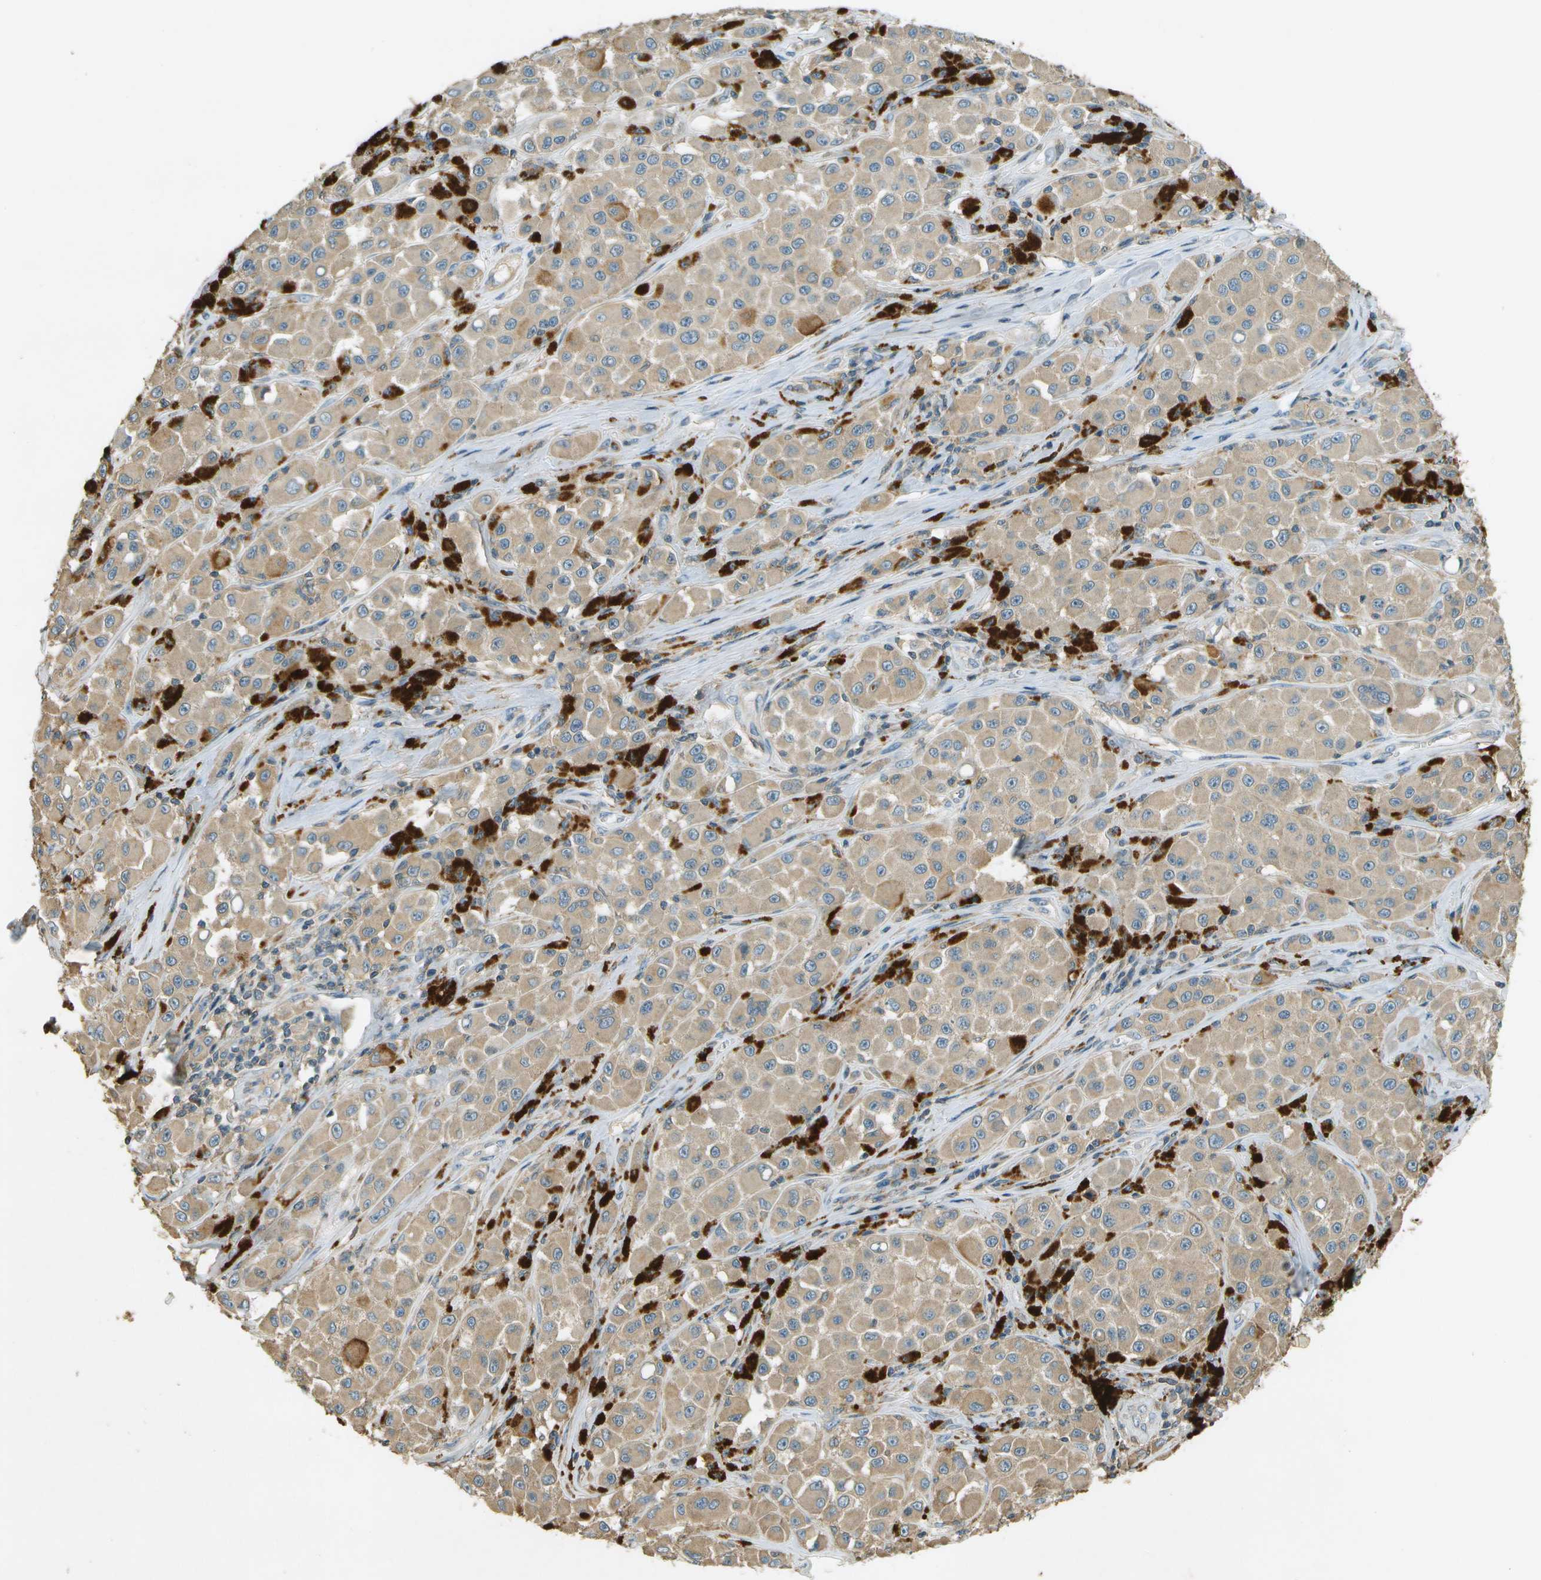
{"staining": {"intensity": "weak", "quantity": ">75%", "location": "cytoplasmic/membranous"}, "tissue": "melanoma", "cell_type": "Tumor cells", "image_type": "cancer", "snomed": [{"axis": "morphology", "description": "Malignant melanoma, NOS"}, {"axis": "topography", "description": "Skin"}], "caption": "This histopathology image exhibits immunohistochemistry staining of human malignant melanoma, with low weak cytoplasmic/membranous expression in approximately >75% of tumor cells.", "gene": "NUDT4", "patient": {"sex": "male", "age": 84}}